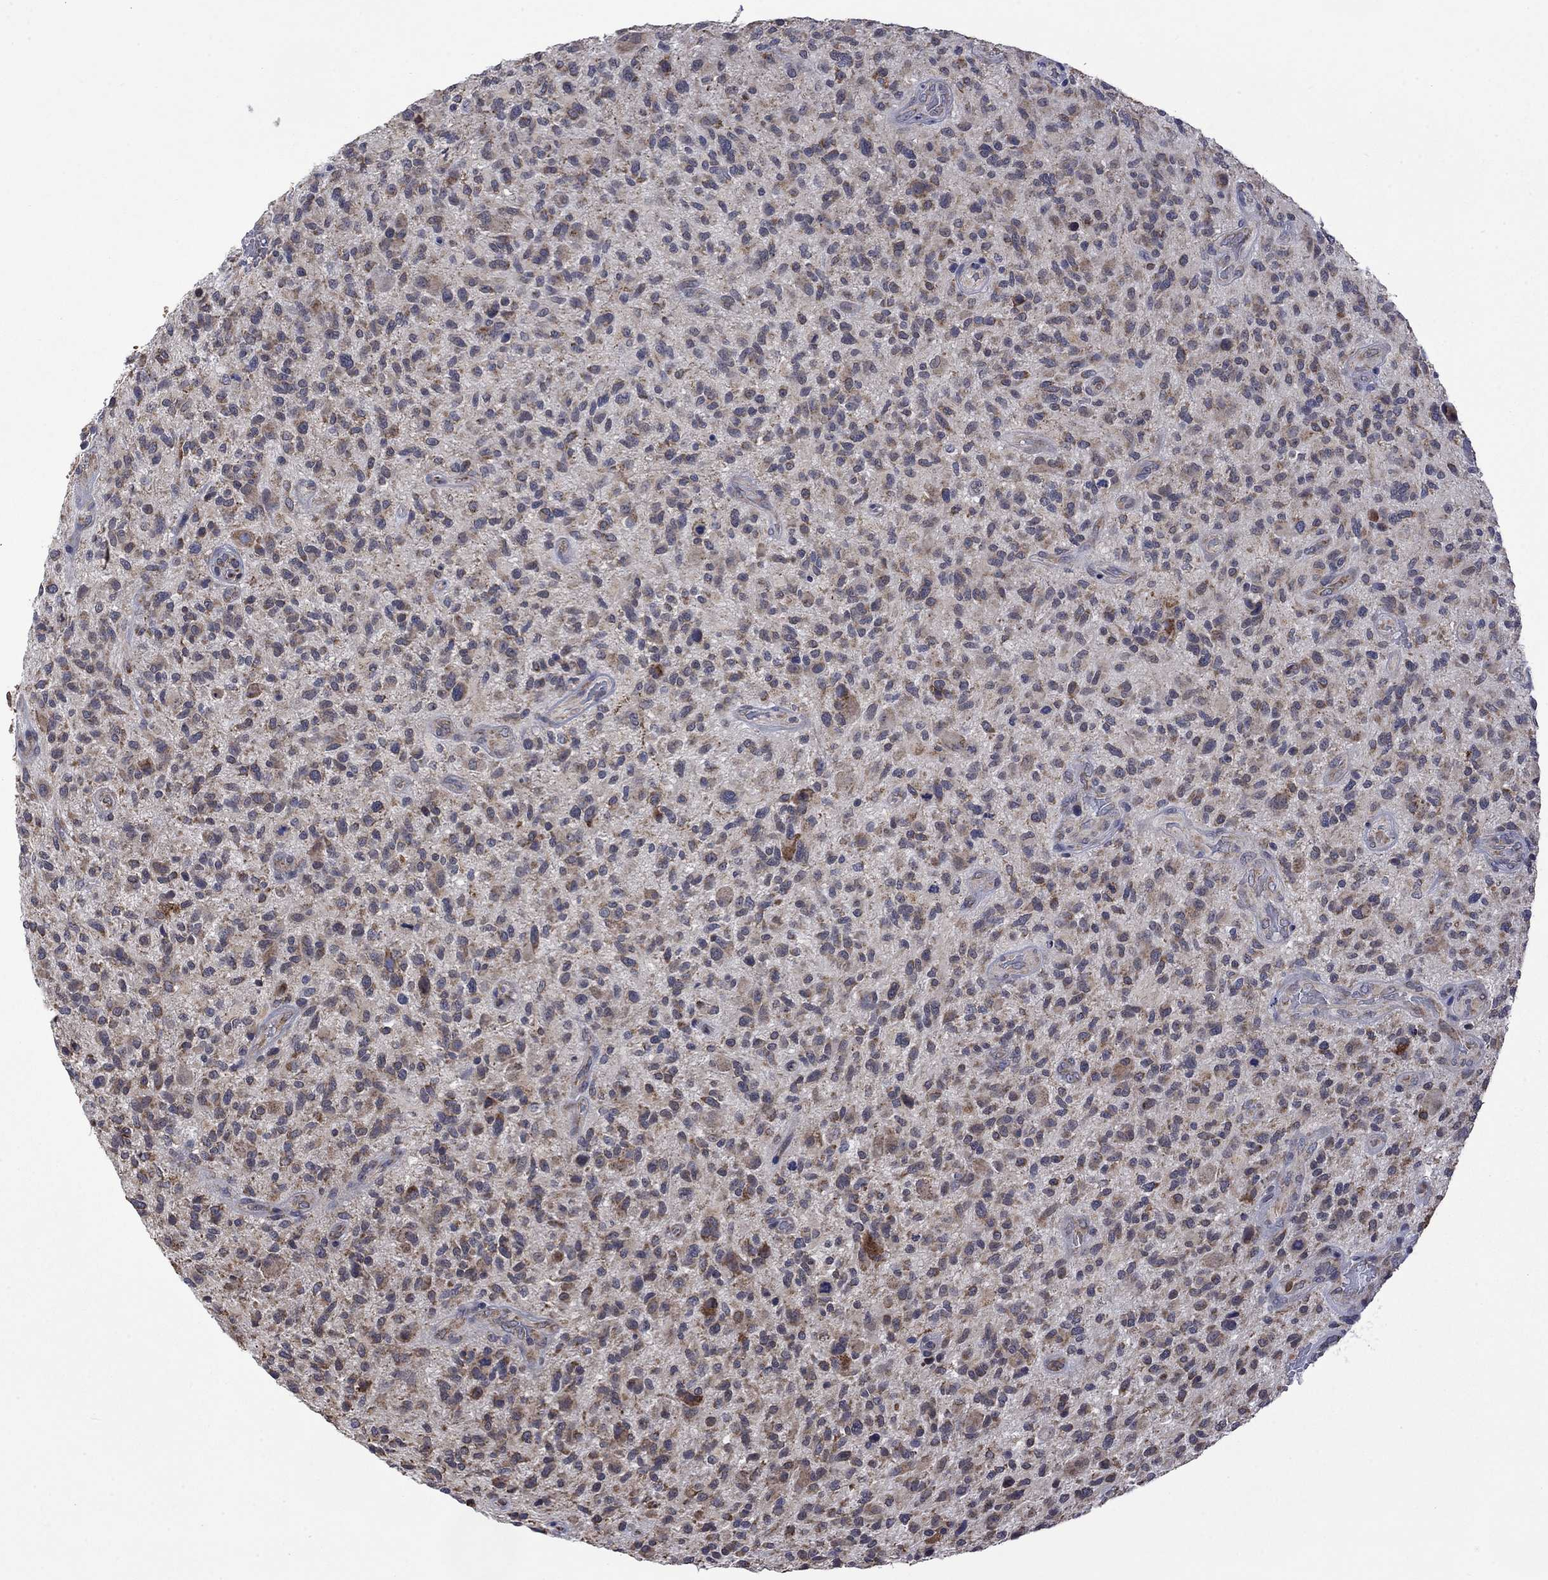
{"staining": {"intensity": "moderate", "quantity": "<25%", "location": "cytoplasmic/membranous"}, "tissue": "glioma", "cell_type": "Tumor cells", "image_type": "cancer", "snomed": [{"axis": "morphology", "description": "Glioma, malignant, High grade"}, {"axis": "topography", "description": "Brain"}], "caption": "A histopathology image of glioma stained for a protein shows moderate cytoplasmic/membranous brown staining in tumor cells.", "gene": "FURIN", "patient": {"sex": "male", "age": 47}}